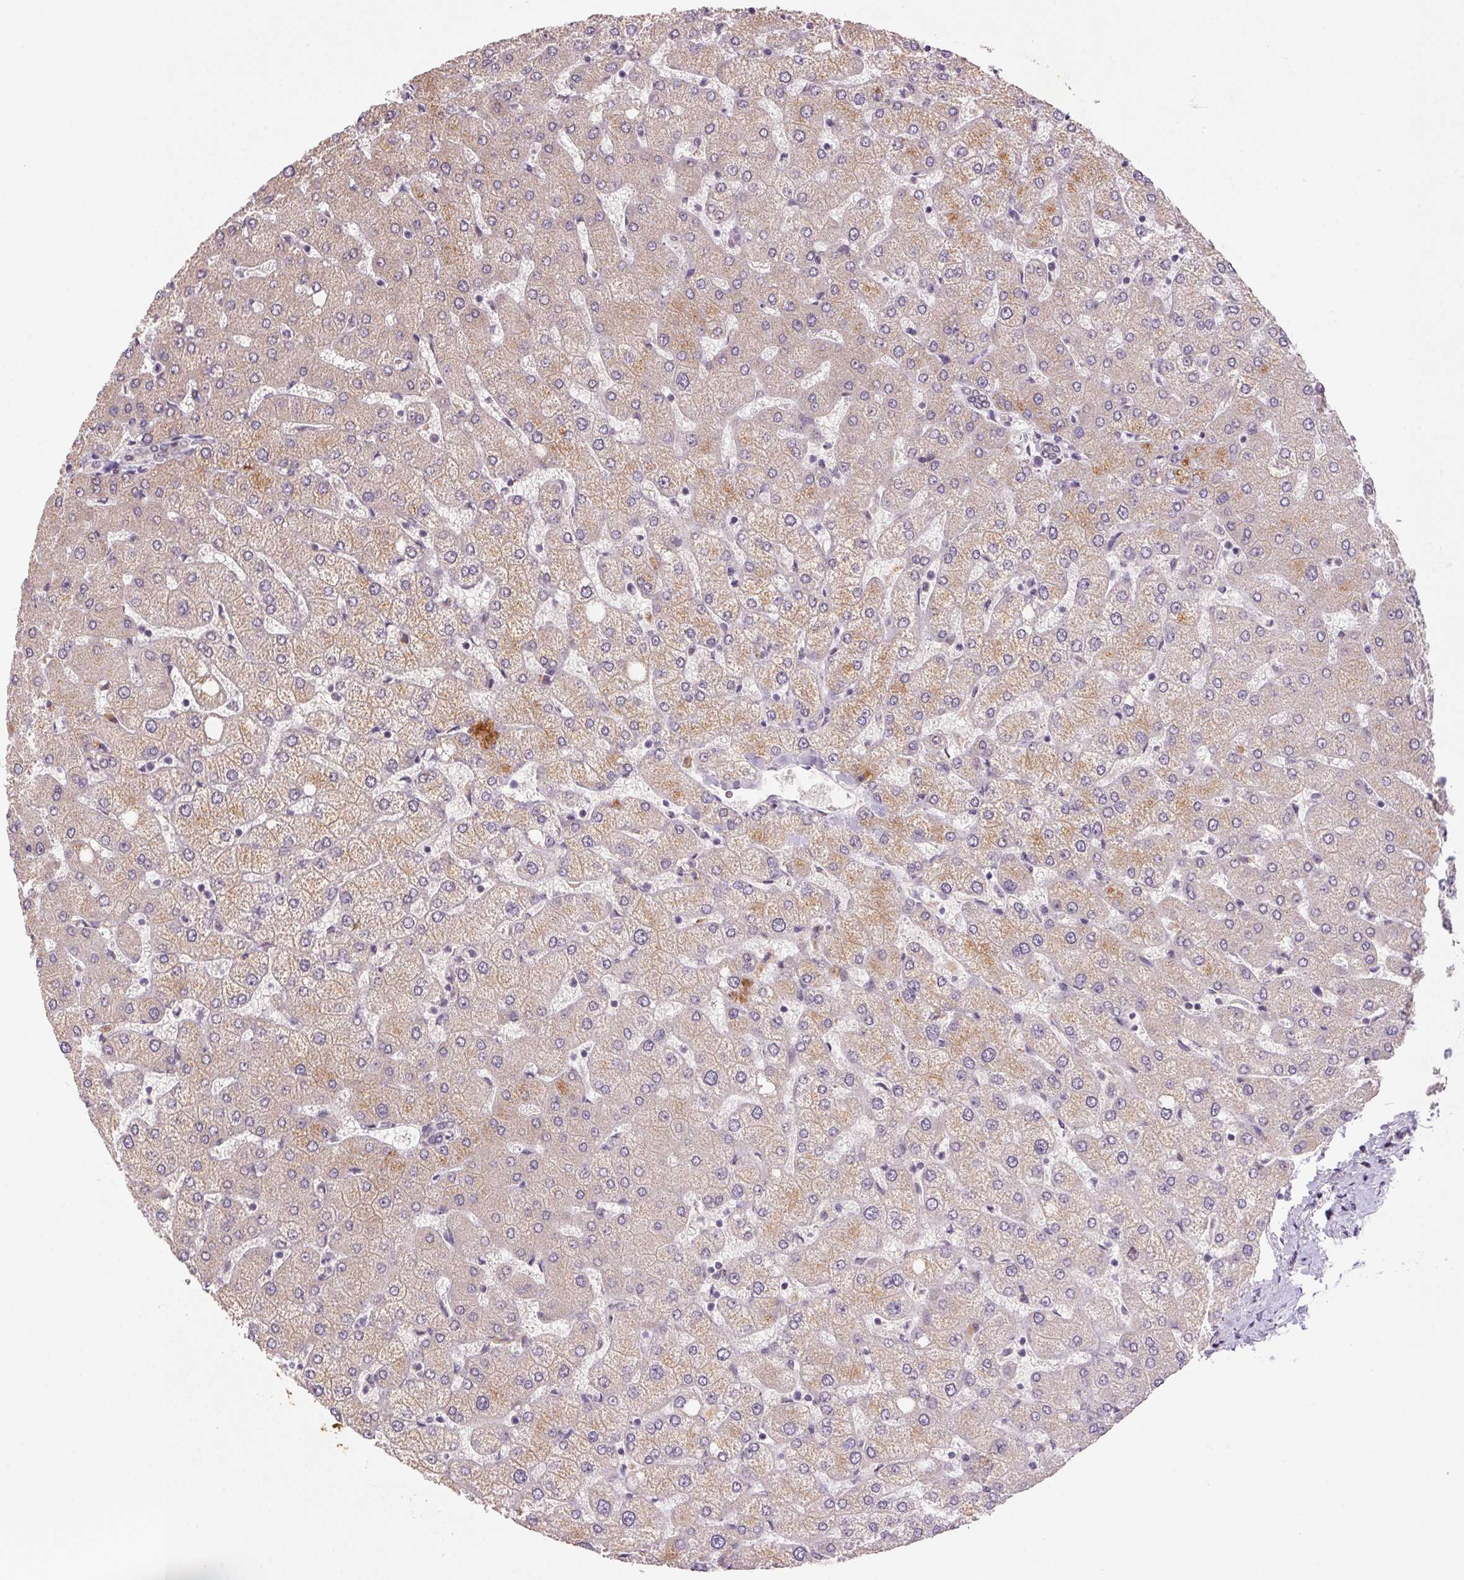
{"staining": {"intensity": "negative", "quantity": "none", "location": "none"}, "tissue": "liver", "cell_type": "Cholangiocytes", "image_type": "normal", "snomed": [{"axis": "morphology", "description": "Normal tissue, NOS"}, {"axis": "topography", "description": "Liver"}], "caption": "Micrograph shows no significant protein expression in cholangiocytes of benign liver. (DAB IHC visualized using brightfield microscopy, high magnification).", "gene": "ZBTB4", "patient": {"sex": "female", "age": 54}}